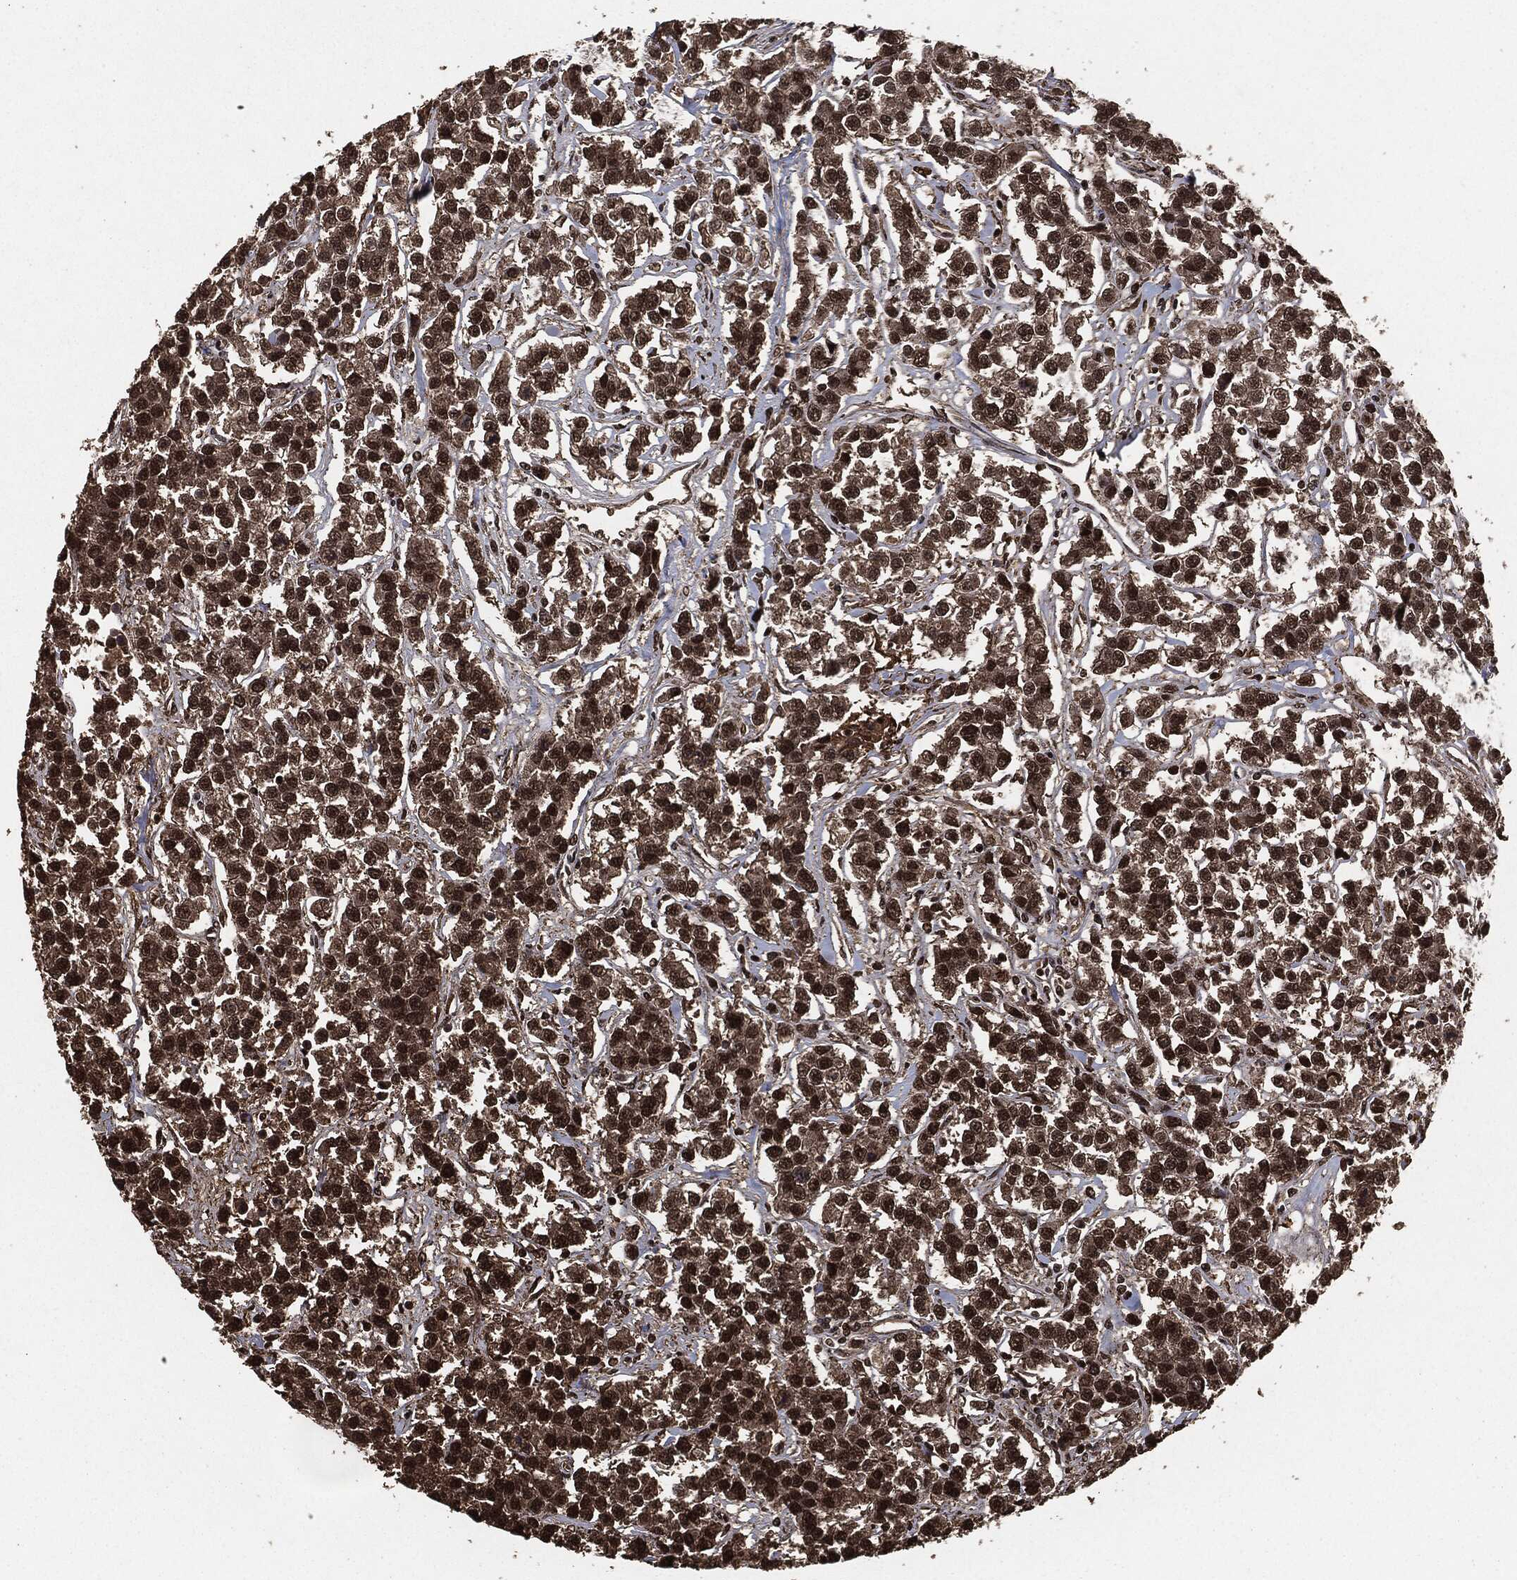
{"staining": {"intensity": "strong", "quantity": "25%-75%", "location": "cytoplasmic/membranous,nuclear"}, "tissue": "testis cancer", "cell_type": "Tumor cells", "image_type": "cancer", "snomed": [{"axis": "morphology", "description": "Seminoma, NOS"}, {"axis": "topography", "description": "Testis"}], "caption": "This is a micrograph of immunohistochemistry staining of seminoma (testis), which shows strong positivity in the cytoplasmic/membranous and nuclear of tumor cells.", "gene": "EGFR", "patient": {"sex": "male", "age": 59}}